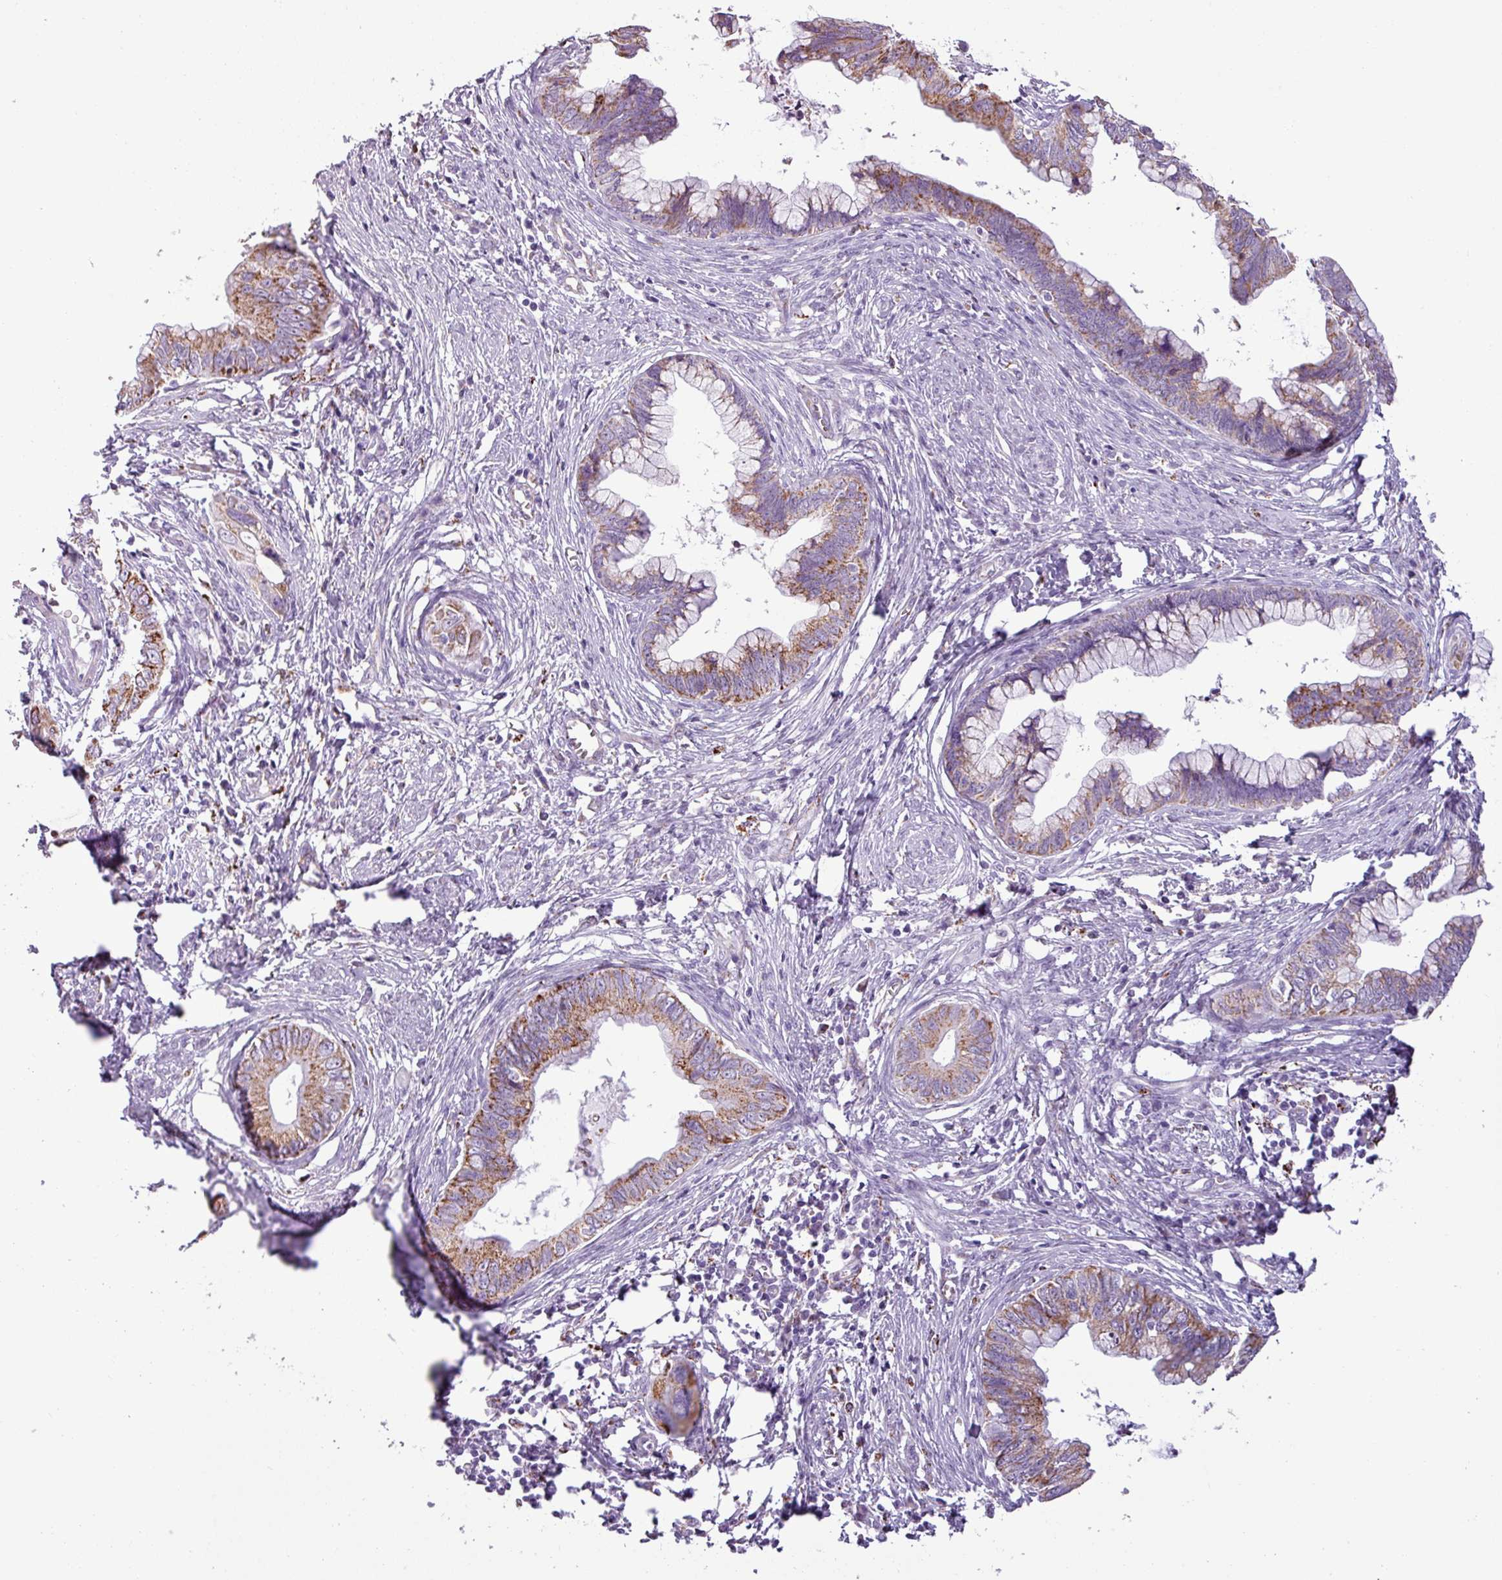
{"staining": {"intensity": "moderate", "quantity": ">75%", "location": "cytoplasmic/membranous"}, "tissue": "cervical cancer", "cell_type": "Tumor cells", "image_type": "cancer", "snomed": [{"axis": "morphology", "description": "Adenocarcinoma, NOS"}, {"axis": "topography", "description": "Cervix"}], "caption": "Cervical adenocarcinoma stained with DAB (3,3'-diaminobenzidine) immunohistochemistry displays medium levels of moderate cytoplasmic/membranous positivity in about >75% of tumor cells.", "gene": "ZNF667", "patient": {"sex": "female", "age": 44}}